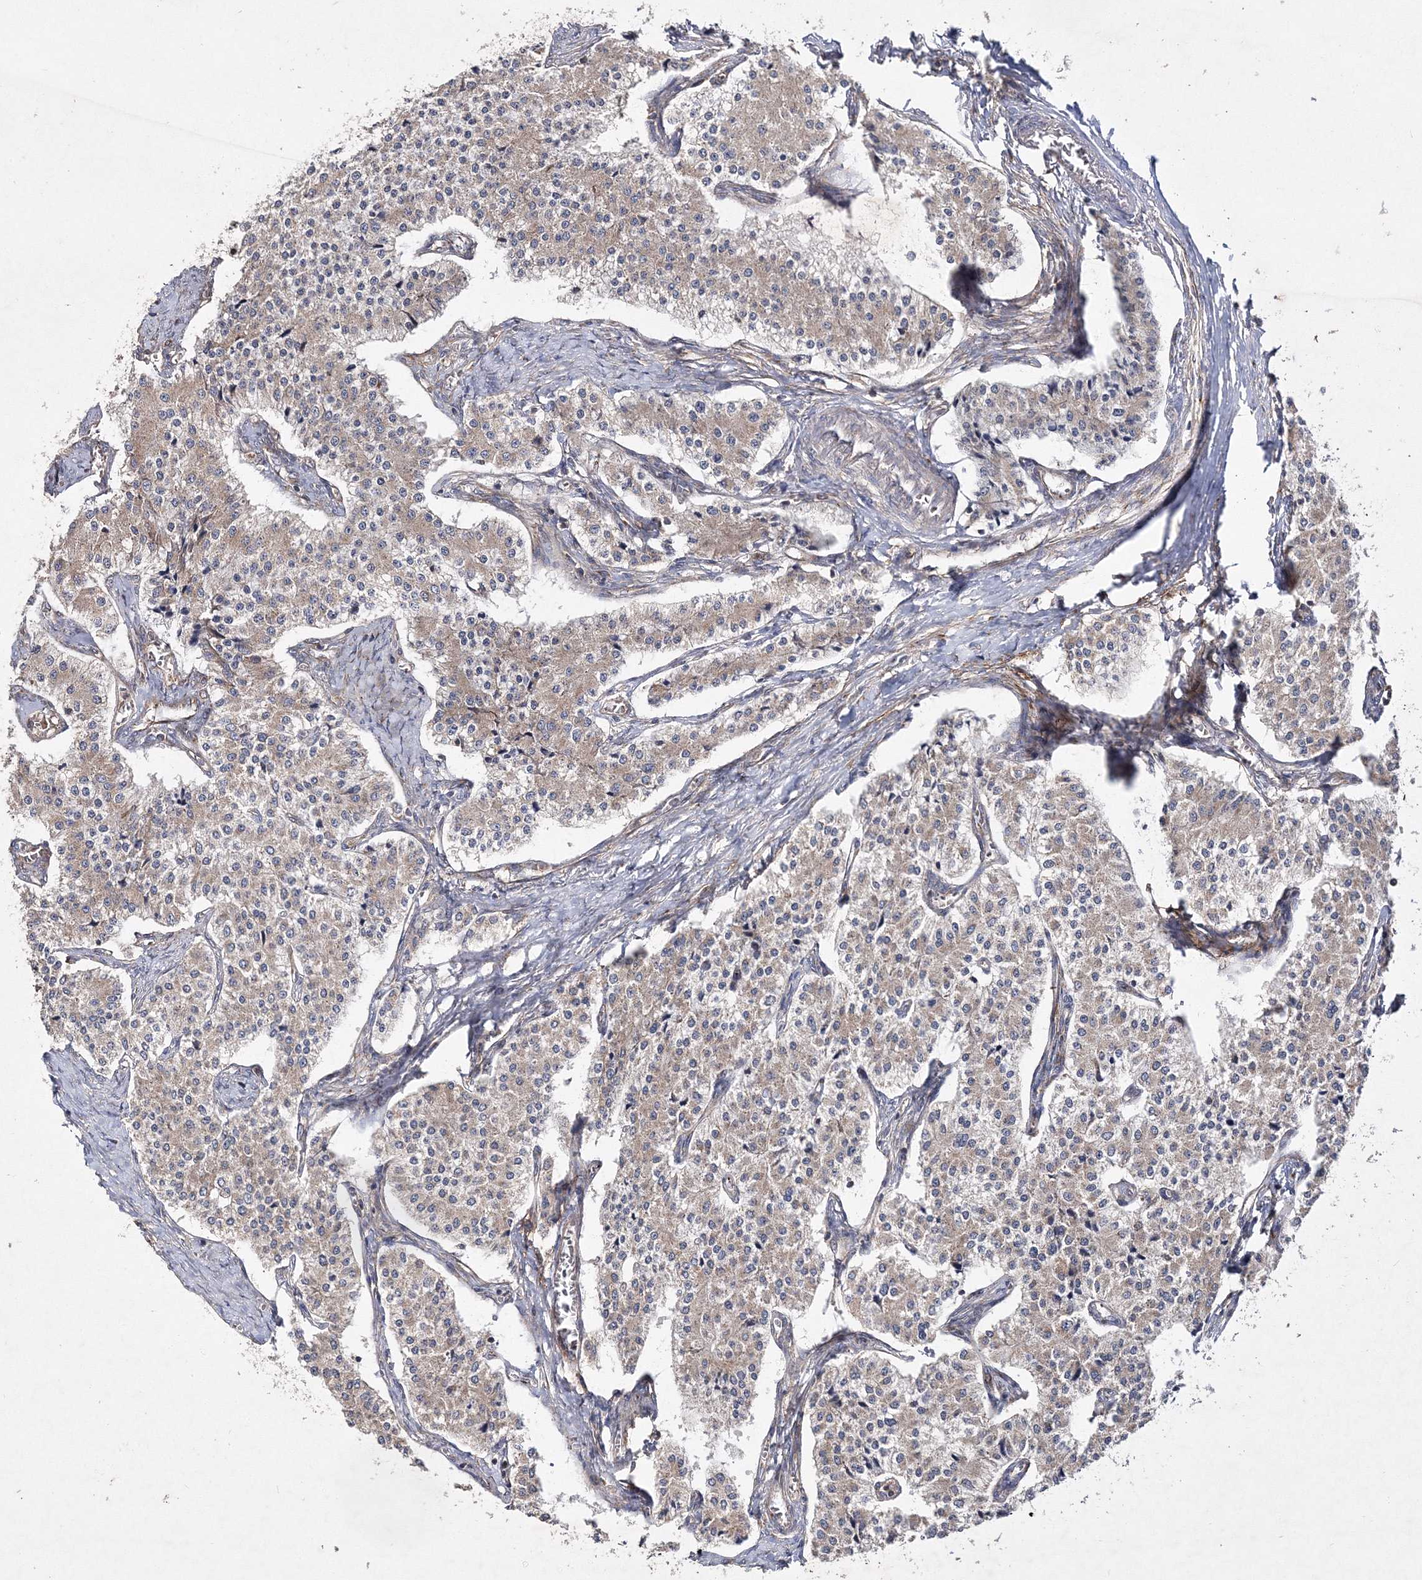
{"staining": {"intensity": "weak", "quantity": ">75%", "location": "cytoplasmic/membranous"}, "tissue": "carcinoid", "cell_type": "Tumor cells", "image_type": "cancer", "snomed": [{"axis": "morphology", "description": "Carcinoid, malignant, NOS"}, {"axis": "topography", "description": "Colon"}], "caption": "This micrograph reveals immunohistochemistry (IHC) staining of malignant carcinoid, with low weak cytoplasmic/membranous expression in approximately >75% of tumor cells.", "gene": "DNAJC13", "patient": {"sex": "female", "age": 52}}